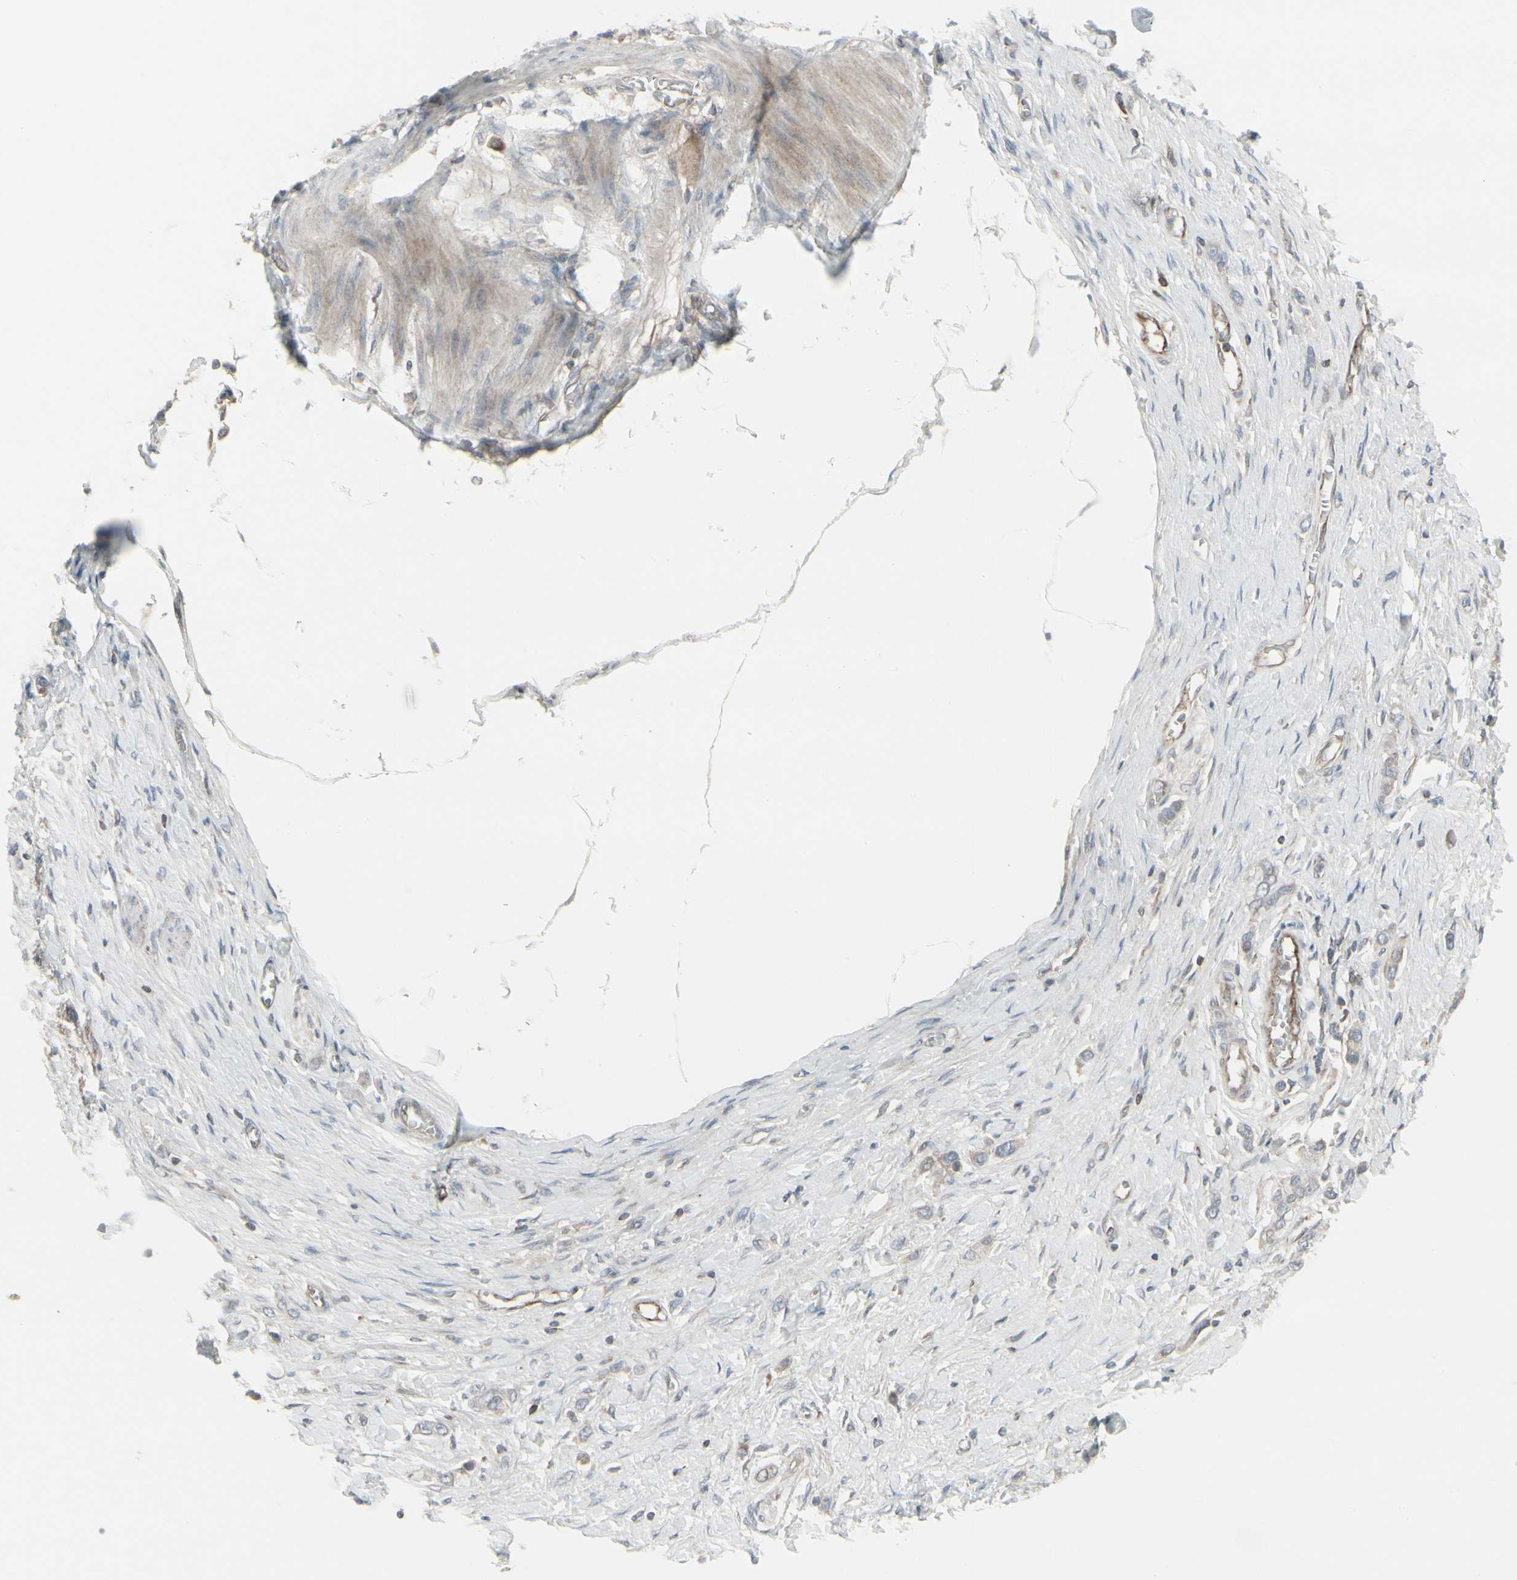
{"staining": {"intensity": "weak", "quantity": "25%-75%", "location": "cytoplasmic/membranous"}, "tissue": "stomach cancer", "cell_type": "Tumor cells", "image_type": "cancer", "snomed": [{"axis": "morphology", "description": "Normal tissue, NOS"}, {"axis": "morphology", "description": "Adenocarcinoma, NOS"}, {"axis": "topography", "description": "Stomach, upper"}, {"axis": "topography", "description": "Stomach"}], "caption": "Stomach cancer (adenocarcinoma) stained for a protein (brown) displays weak cytoplasmic/membranous positive staining in about 25%-75% of tumor cells.", "gene": "EPS15", "patient": {"sex": "female", "age": 65}}